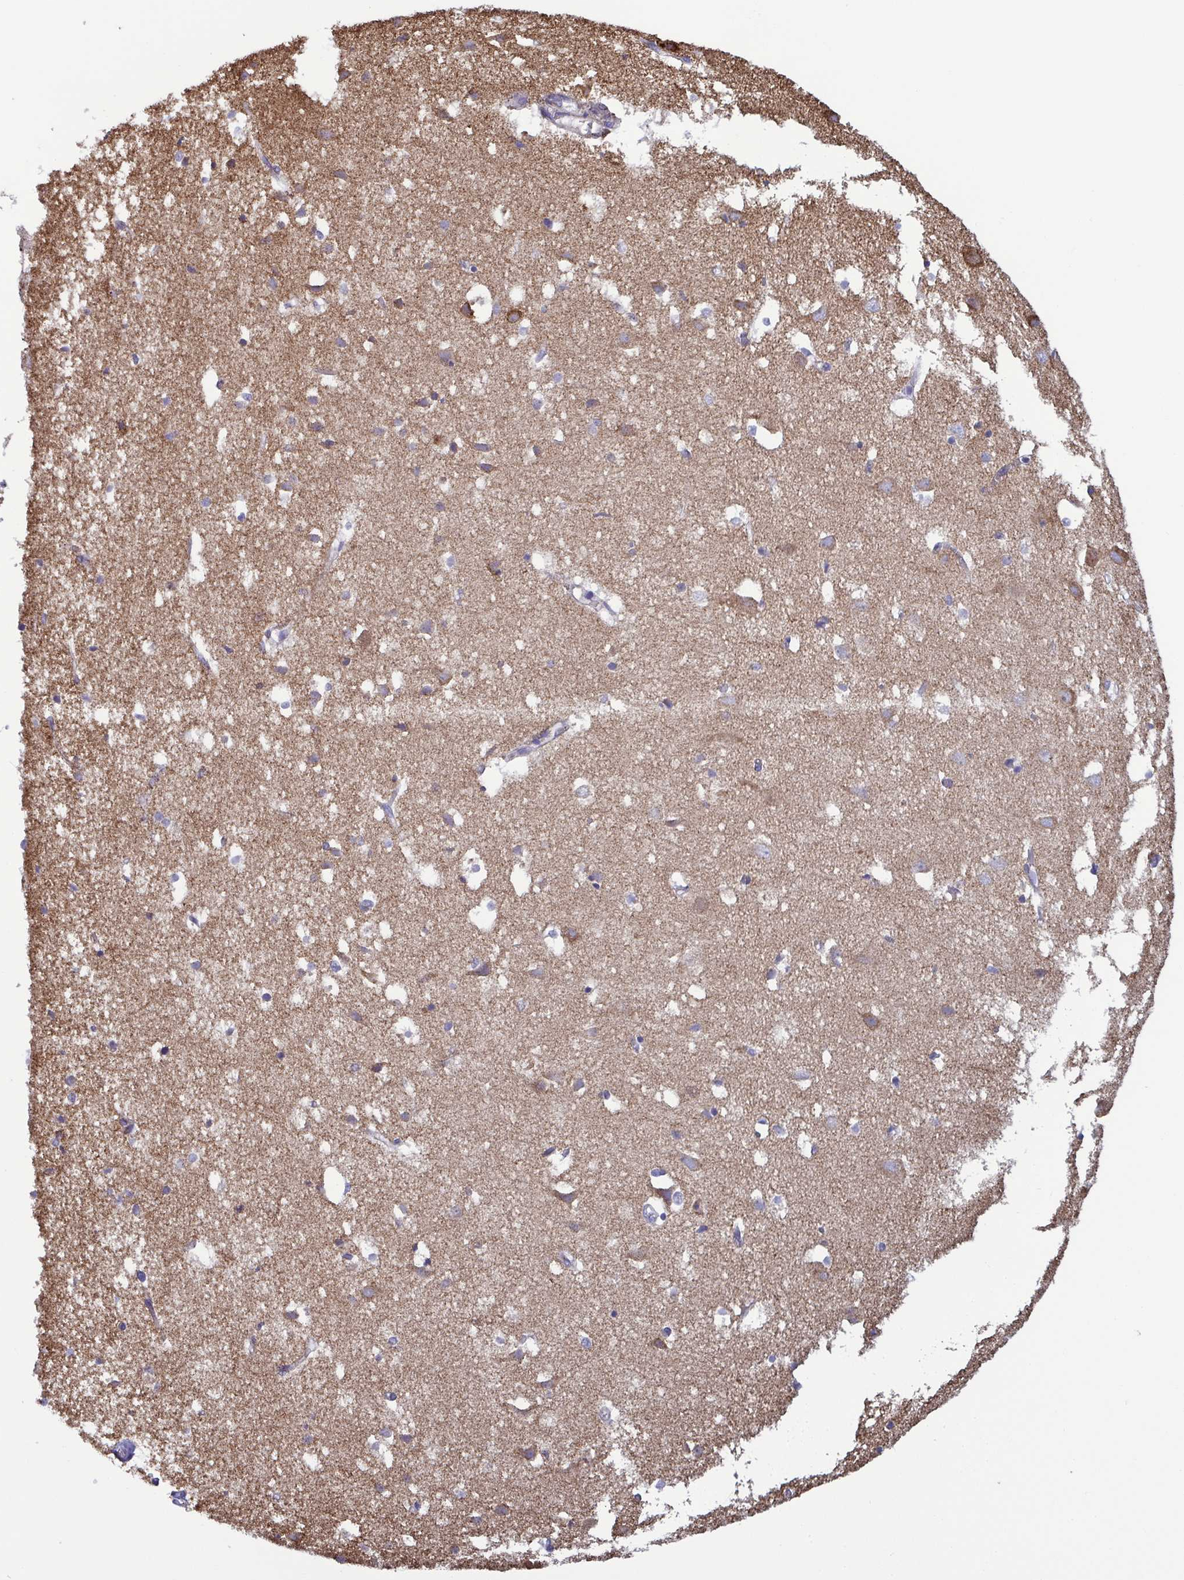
{"staining": {"intensity": "negative", "quantity": "none", "location": "none"}, "tissue": "cerebral cortex", "cell_type": "Endothelial cells", "image_type": "normal", "snomed": [{"axis": "morphology", "description": "Normal tissue, NOS"}, {"axis": "topography", "description": "Cerebral cortex"}], "caption": "Image shows no significant protein staining in endothelial cells of normal cerebral cortex.", "gene": "CSDE1", "patient": {"sex": "male", "age": 70}}